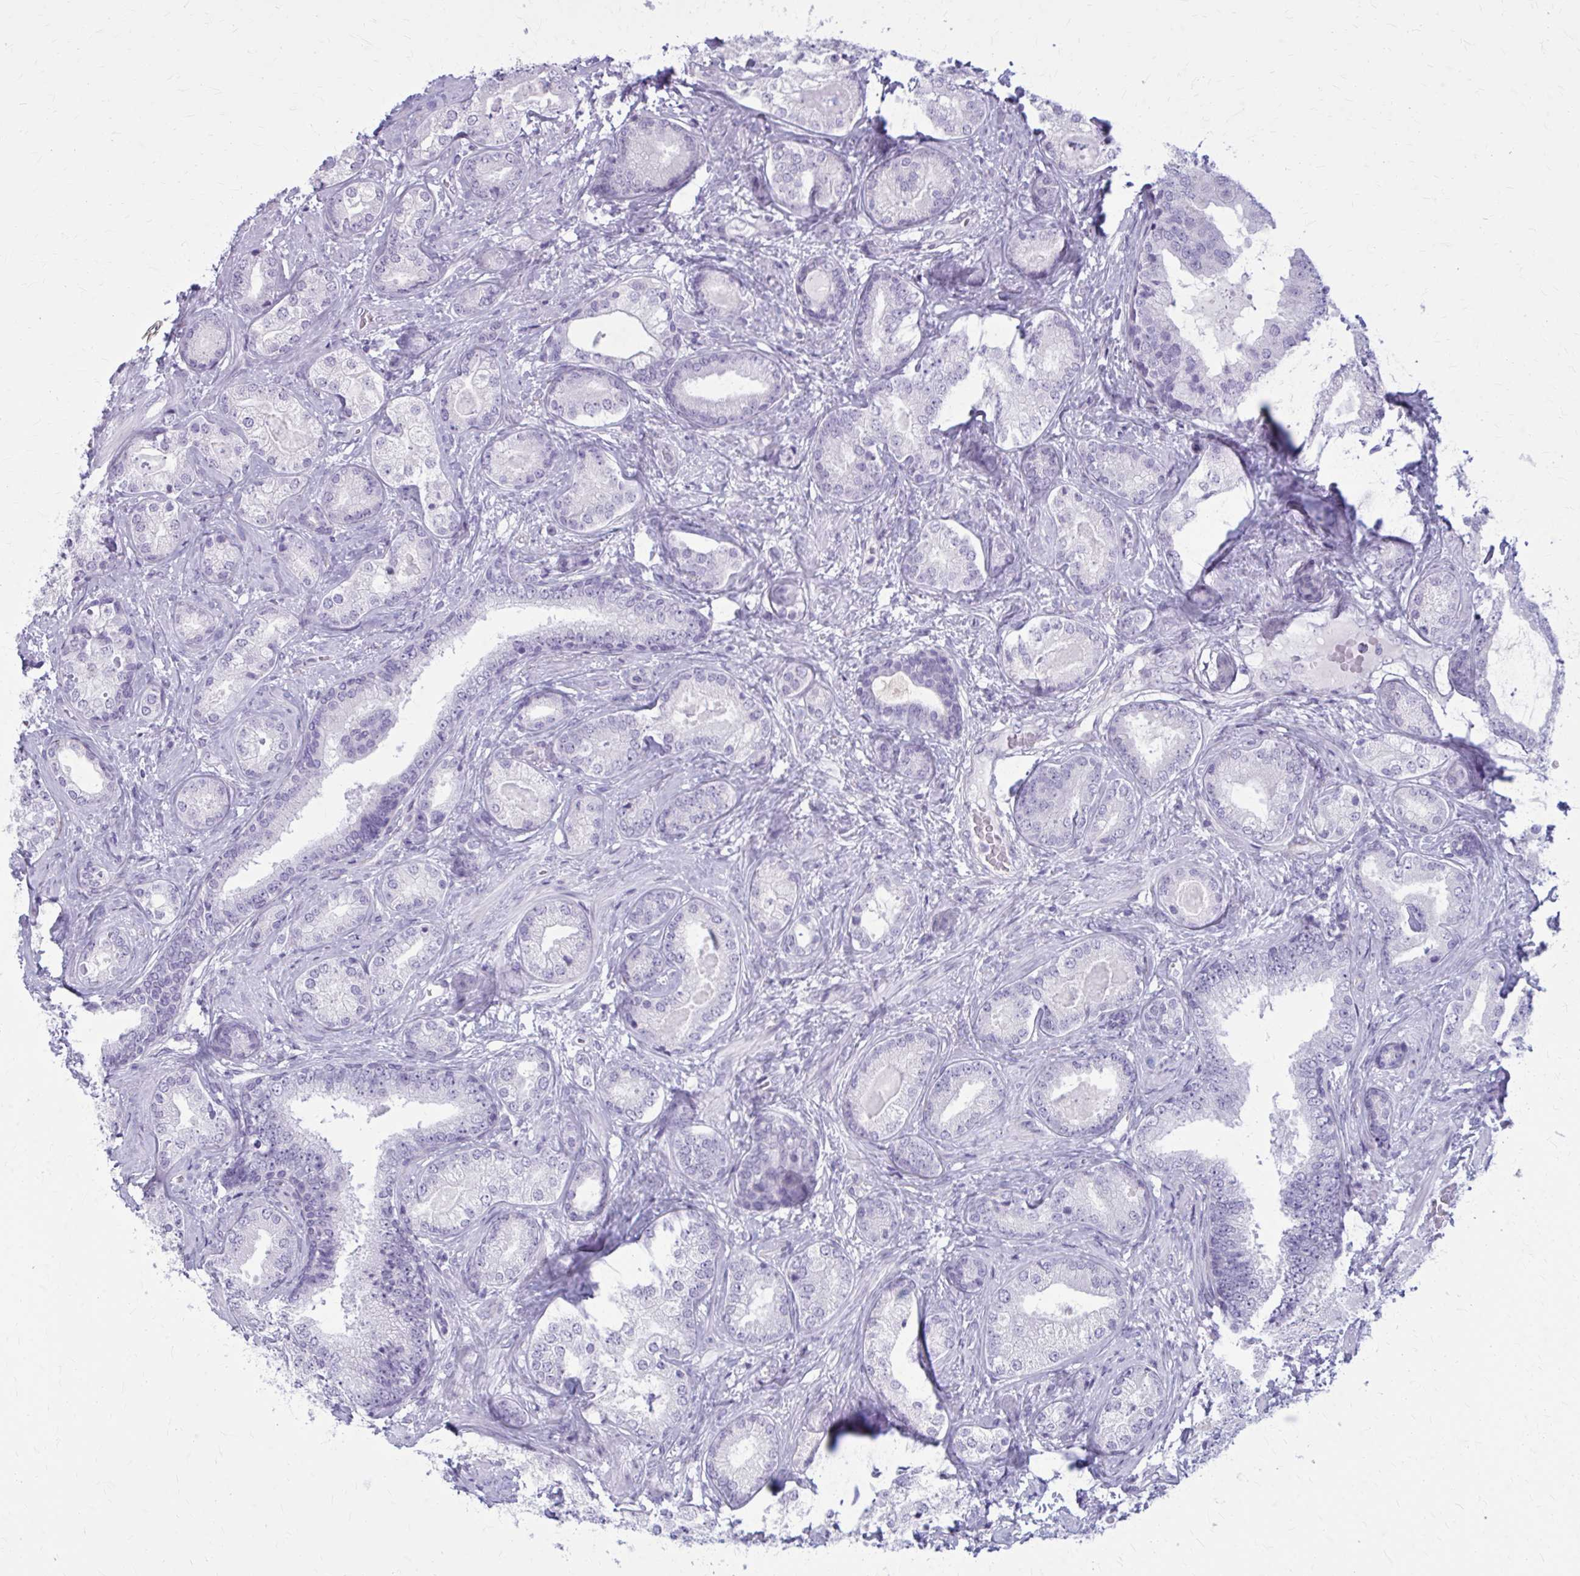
{"staining": {"intensity": "negative", "quantity": "none", "location": "none"}, "tissue": "prostate cancer", "cell_type": "Tumor cells", "image_type": "cancer", "snomed": [{"axis": "morphology", "description": "Adenocarcinoma, High grade"}, {"axis": "topography", "description": "Prostate"}], "caption": "Prostate cancer (high-grade adenocarcinoma) was stained to show a protein in brown. There is no significant positivity in tumor cells. The staining was performed using DAB to visualize the protein expression in brown, while the nuclei were stained in blue with hematoxylin (Magnification: 20x).", "gene": "CASQ2", "patient": {"sex": "male", "age": 62}}